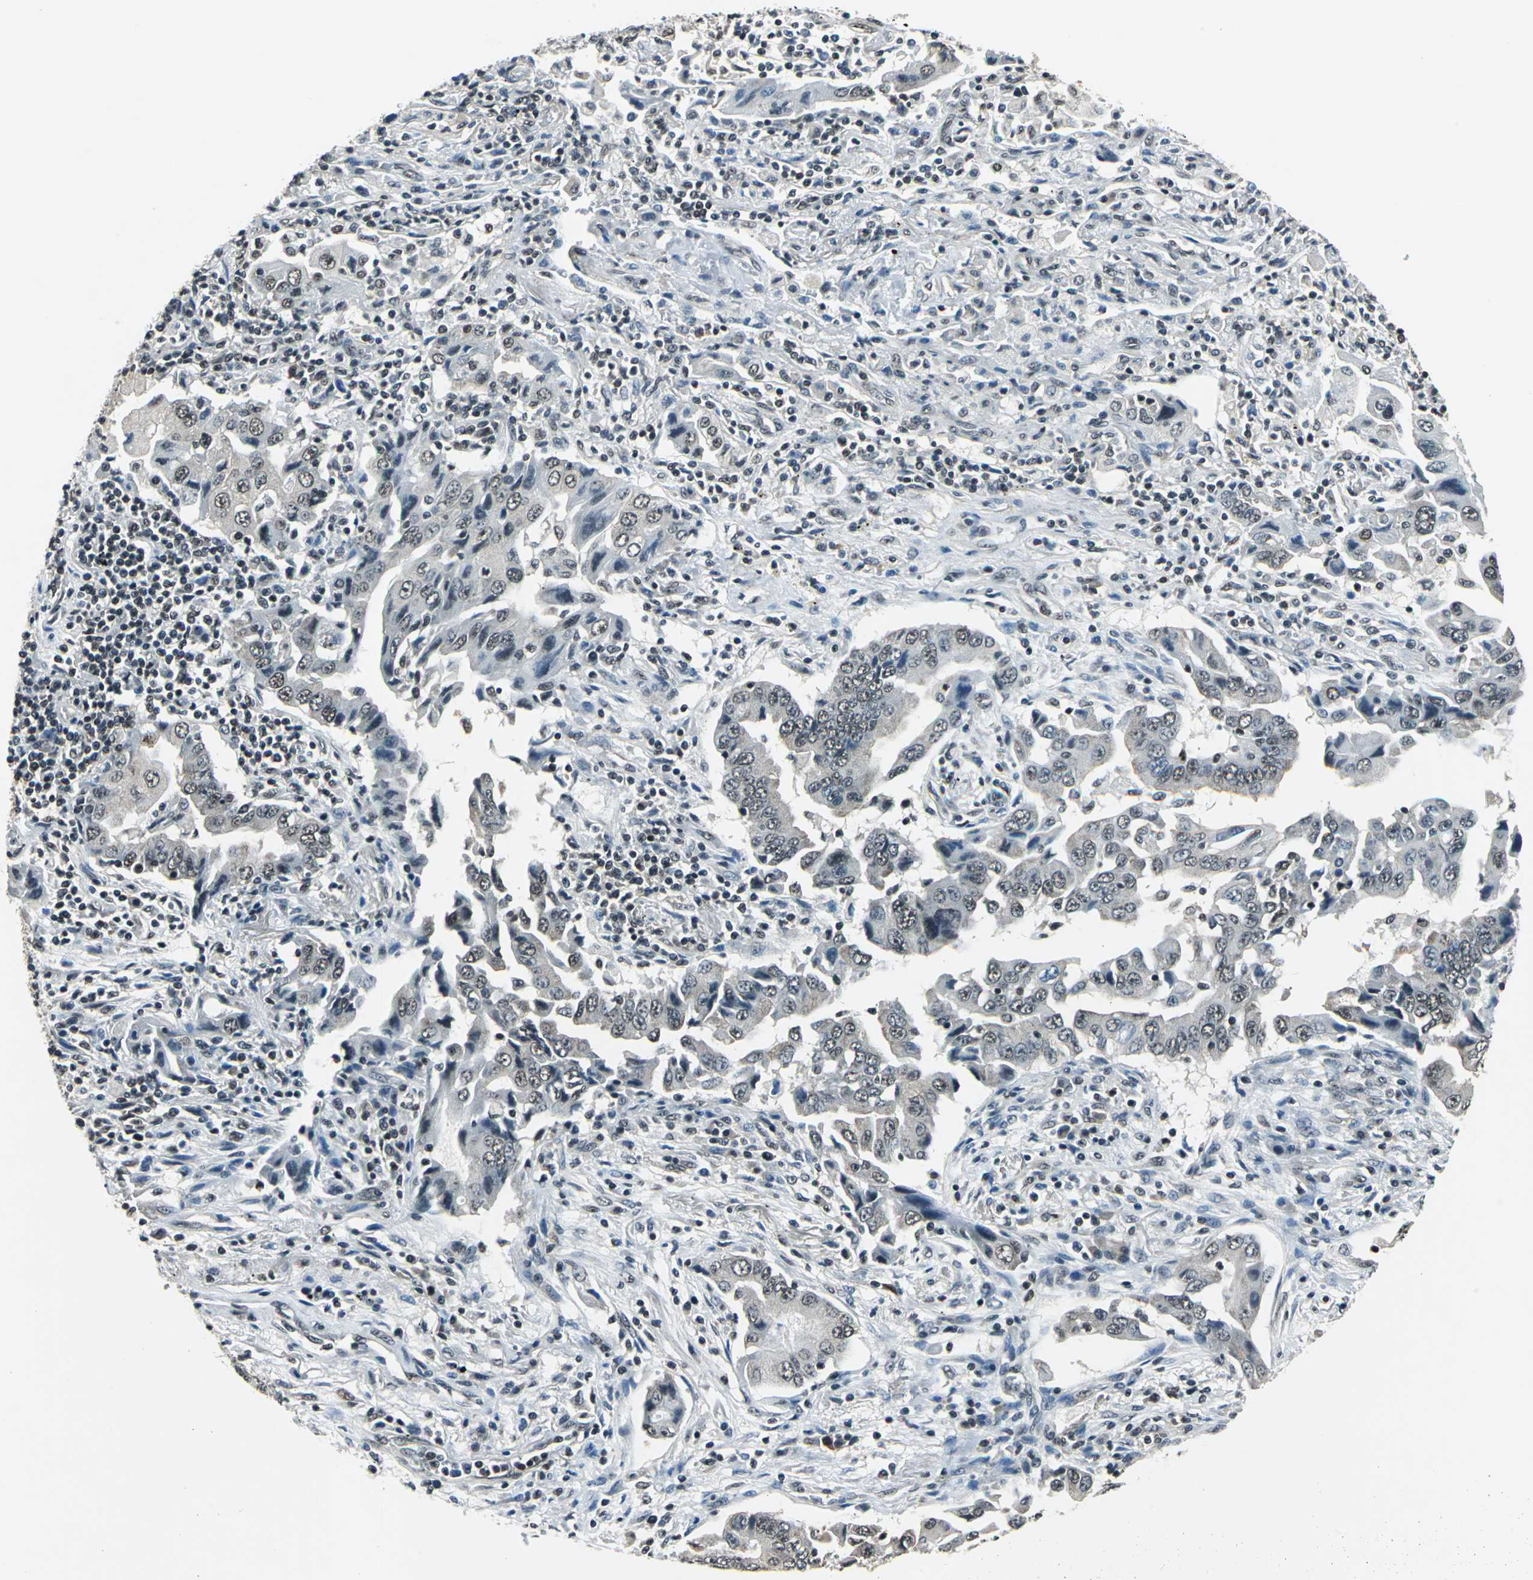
{"staining": {"intensity": "moderate", "quantity": "25%-75%", "location": "nuclear"}, "tissue": "lung cancer", "cell_type": "Tumor cells", "image_type": "cancer", "snomed": [{"axis": "morphology", "description": "Adenocarcinoma, NOS"}, {"axis": "topography", "description": "Lung"}], "caption": "Lung adenocarcinoma stained with DAB (3,3'-diaminobenzidine) immunohistochemistry (IHC) shows medium levels of moderate nuclear positivity in approximately 25%-75% of tumor cells.", "gene": "RBM14", "patient": {"sex": "female", "age": 65}}